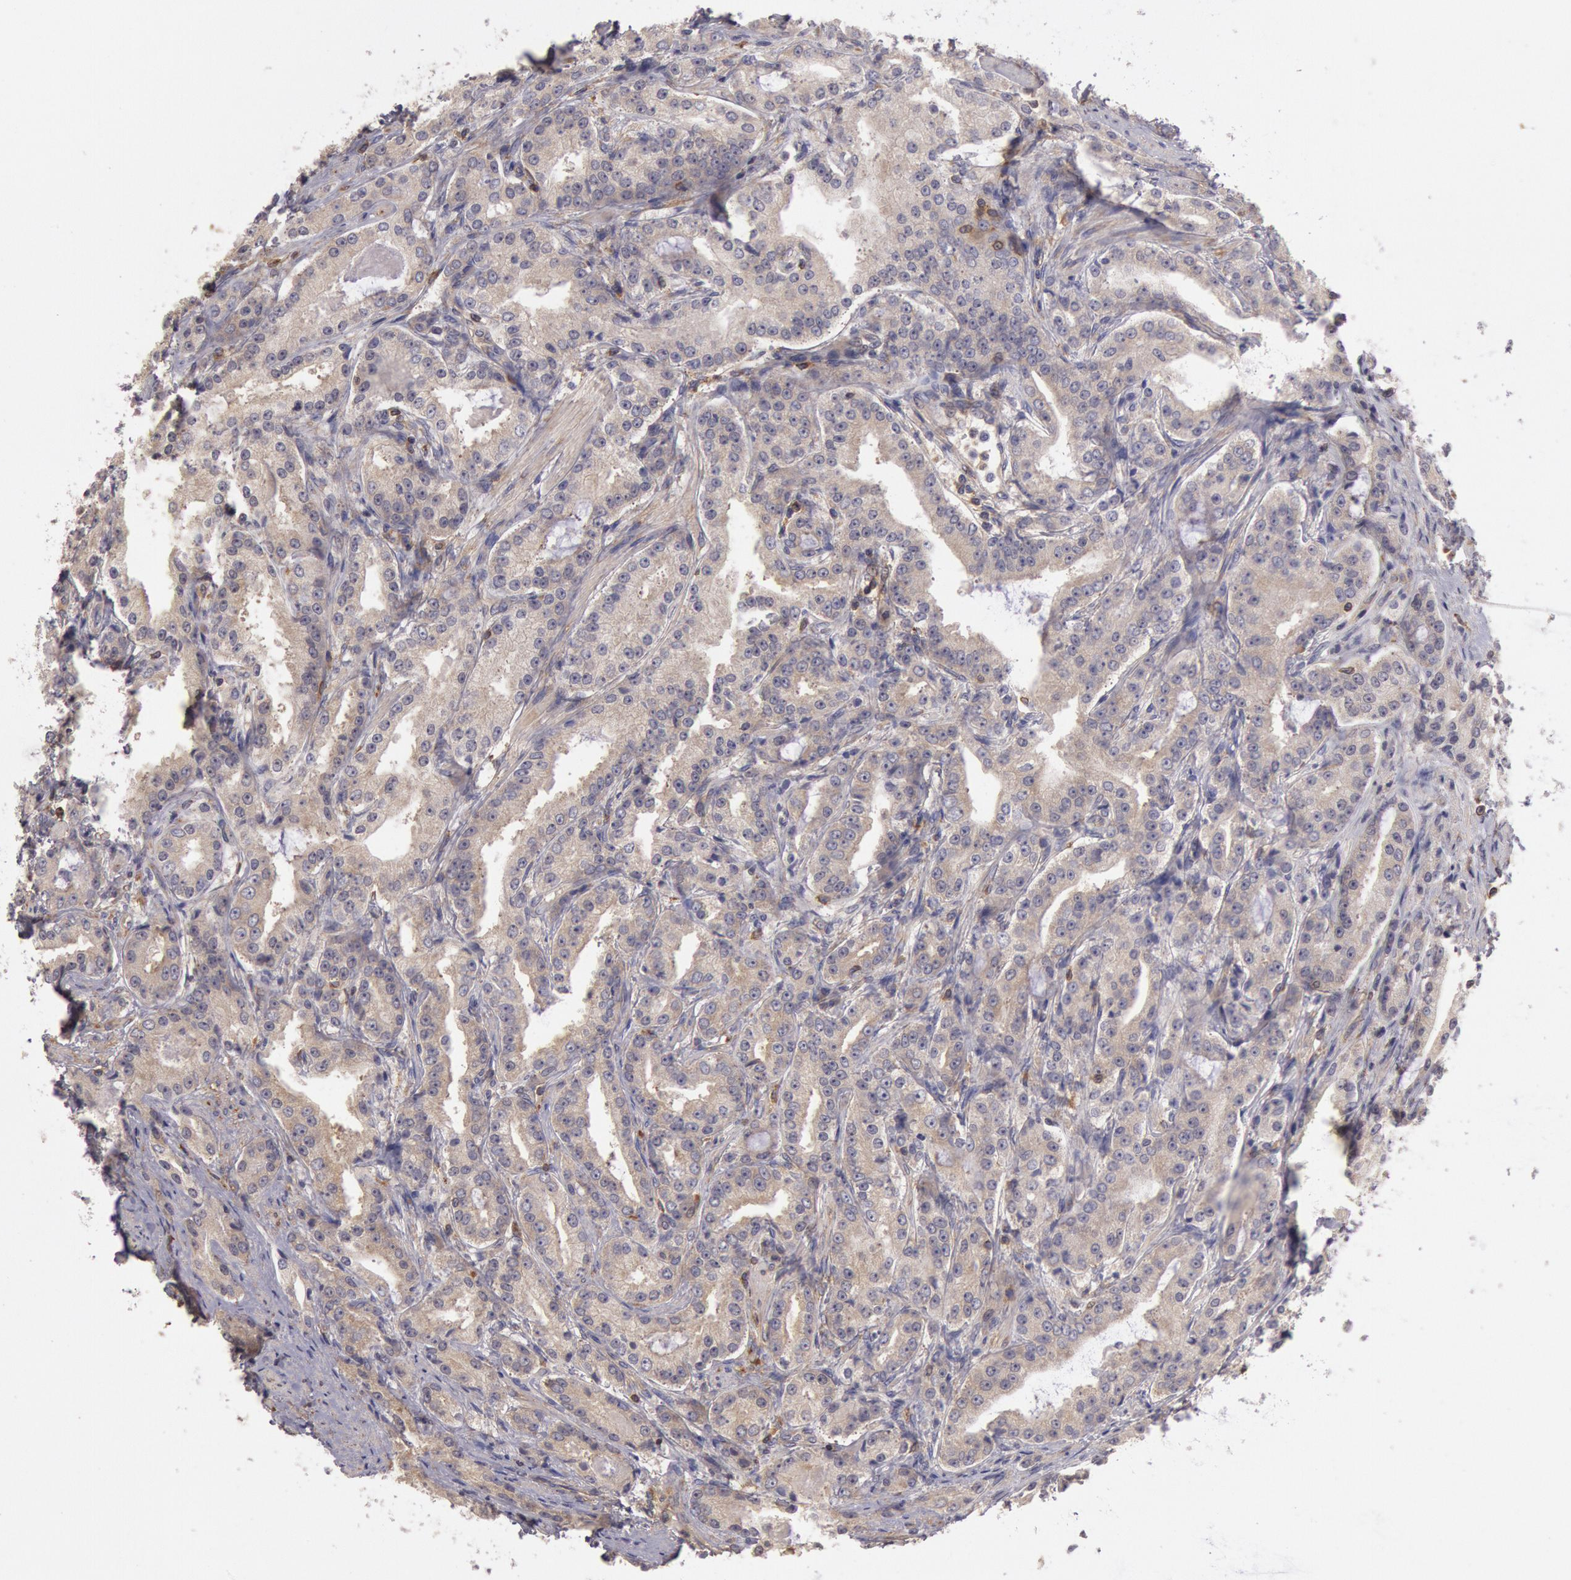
{"staining": {"intensity": "moderate", "quantity": ">75%", "location": "cytoplasmic/membranous"}, "tissue": "prostate cancer", "cell_type": "Tumor cells", "image_type": "cancer", "snomed": [{"axis": "morphology", "description": "Adenocarcinoma, Medium grade"}, {"axis": "topography", "description": "Prostate"}], "caption": "DAB immunohistochemical staining of prostate cancer reveals moderate cytoplasmic/membranous protein staining in about >75% of tumor cells. The staining was performed using DAB (3,3'-diaminobenzidine) to visualize the protein expression in brown, while the nuclei were stained in blue with hematoxylin (Magnification: 20x).", "gene": "NMT2", "patient": {"sex": "male", "age": 72}}